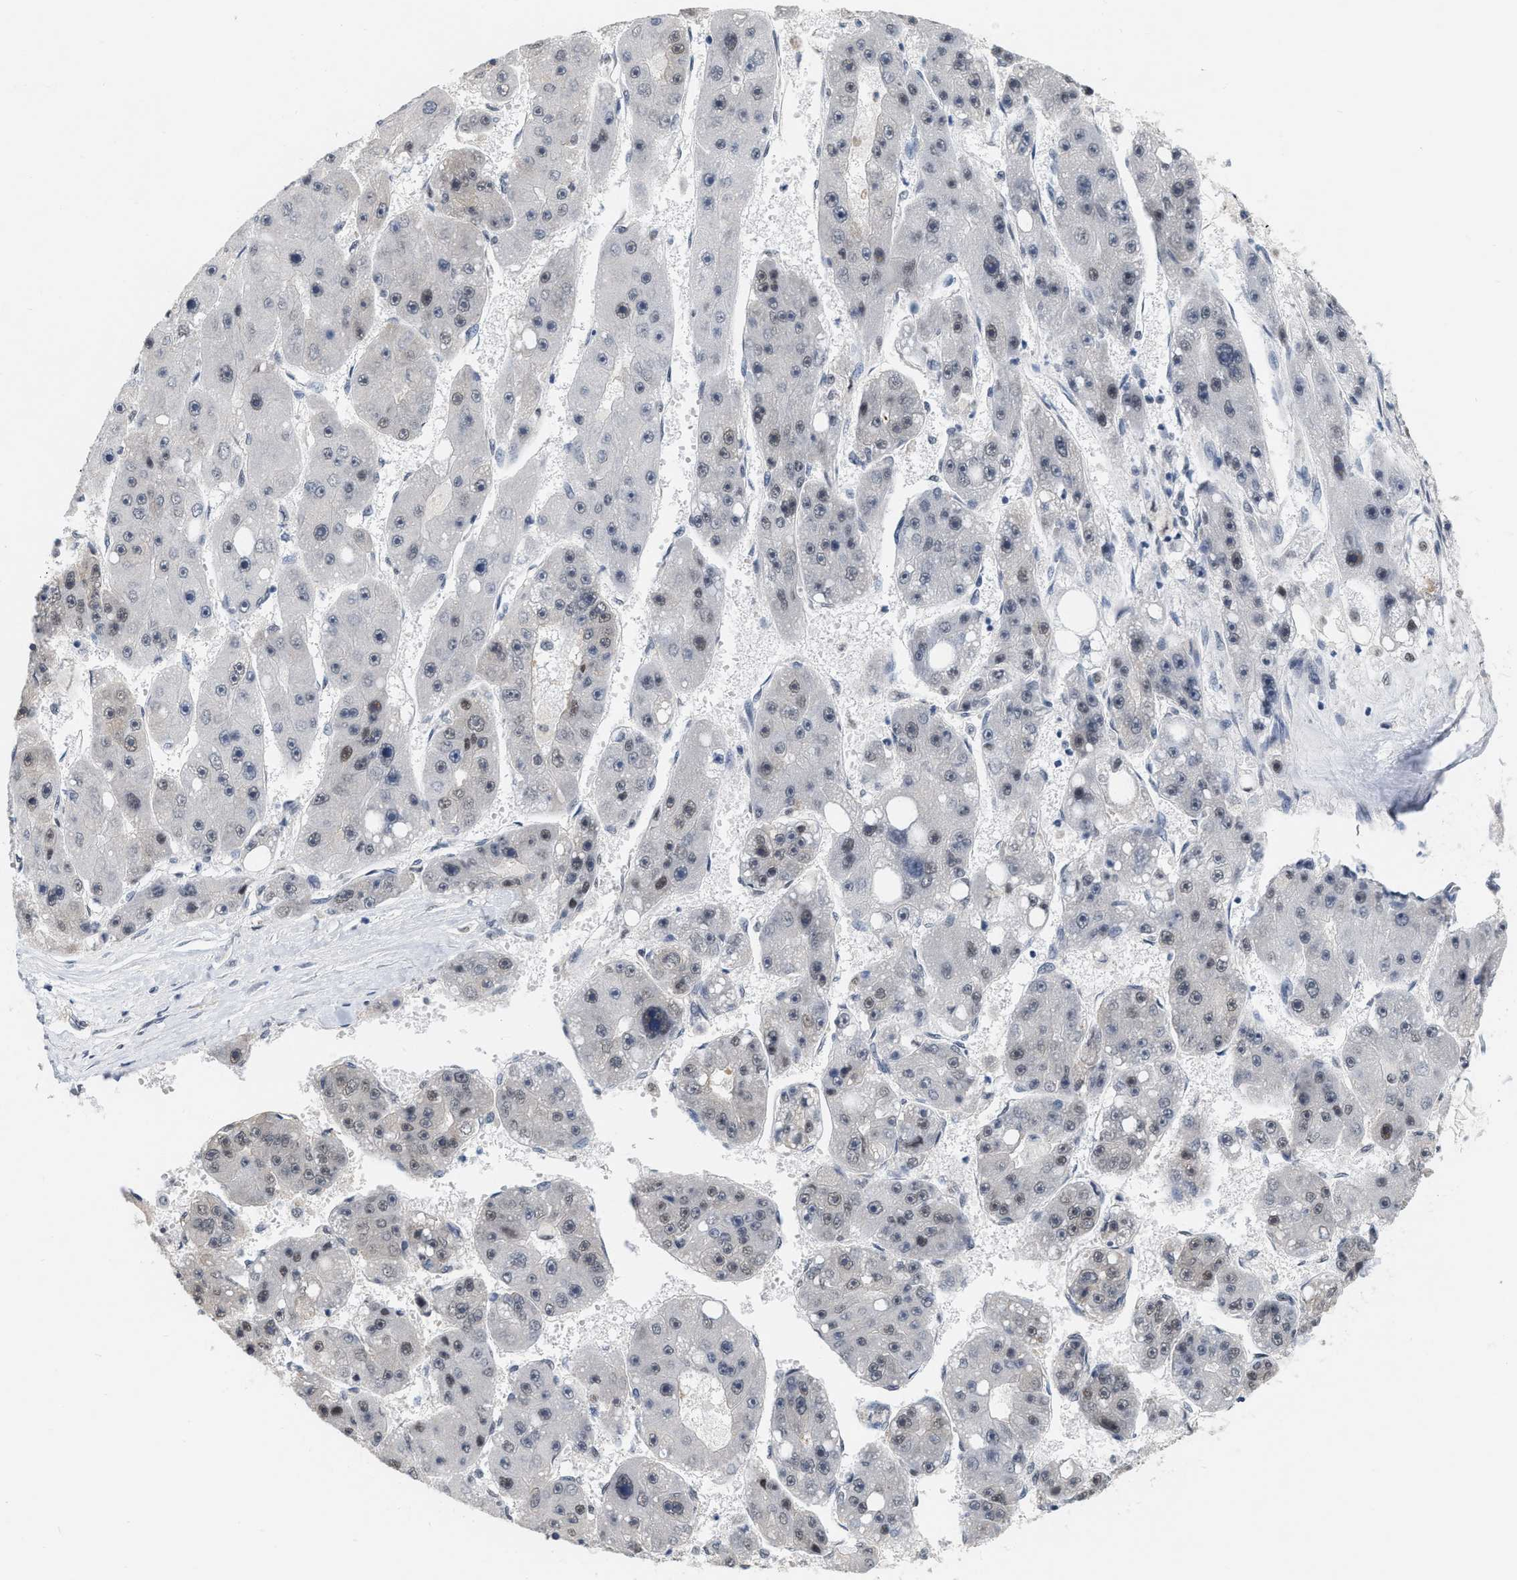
{"staining": {"intensity": "weak", "quantity": "25%-75%", "location": "nuclear"}, "tissue": "liver cancer", "cell_type": "Tumor cells", "image_type": "cancer", "snomed": [{"axis": "morphology", "description": "Carcinoma, Hepatocellular, NOS"}, {"axis": "topography", "description": "Liver"}], "caption": "Weak nuclear staining for a protein is appreciated in about 25%-75% of tumor cells of liver cancer using immunohistochemistry.", "gene": "RUVBL1", "patient": {"sex": "female", "age": 61}}